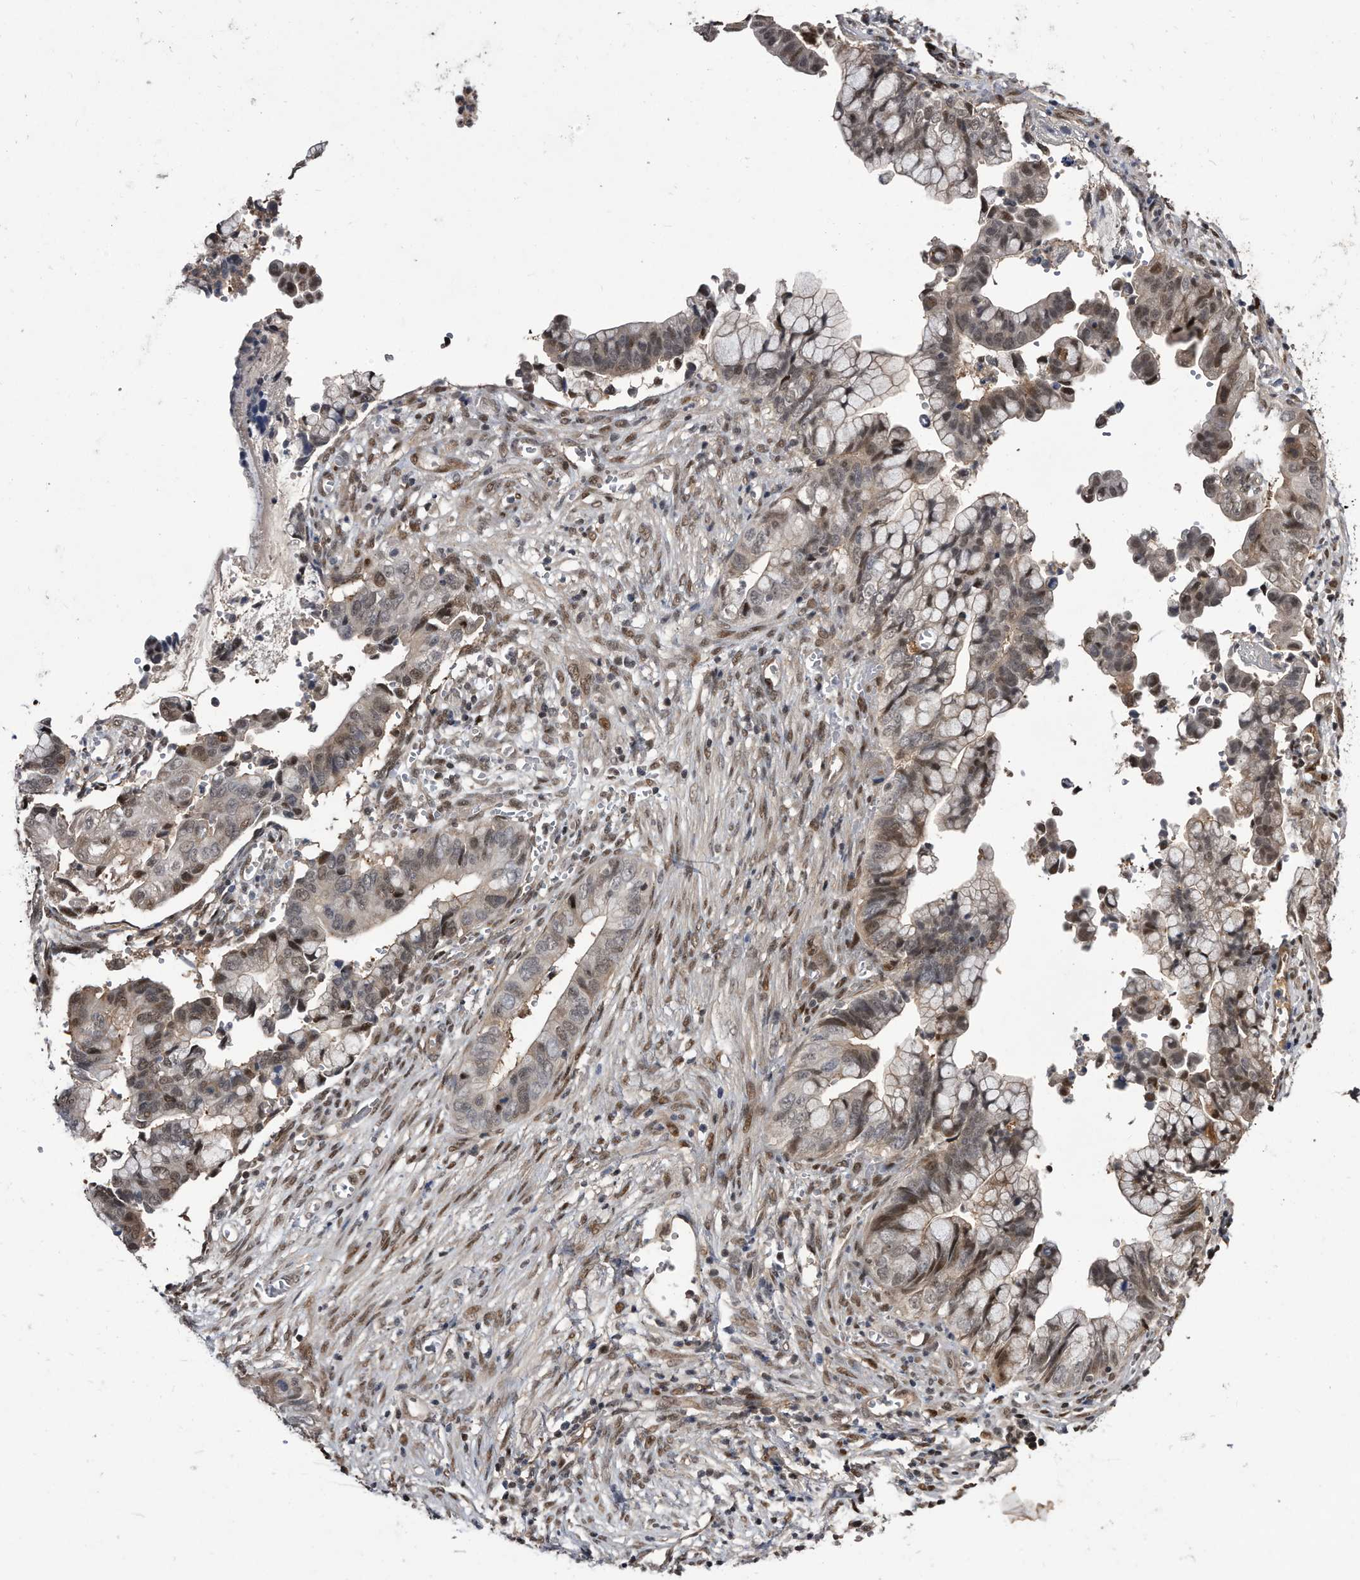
{"staining": {"intensity": "moderate", "quantity": "<25%", "location": "nuclear"}, "tissue": "cervical cancer", "cell_type": "Tumor cells", "image_type": "cancer", "snomed": [{"axis": "morphology", "description": "Adenocarcinoma, NOS"}, {"axis": "topography", "description": "Cervix"}], "caption": "Cervical cancer (adenocarcinoma) was stained to show a protein in brown. There is low levels of moderate nuclear staining in about <25% of tumor cells.", "gene": "RAD23B", "patient": {"sex": "female", "age": 44}}